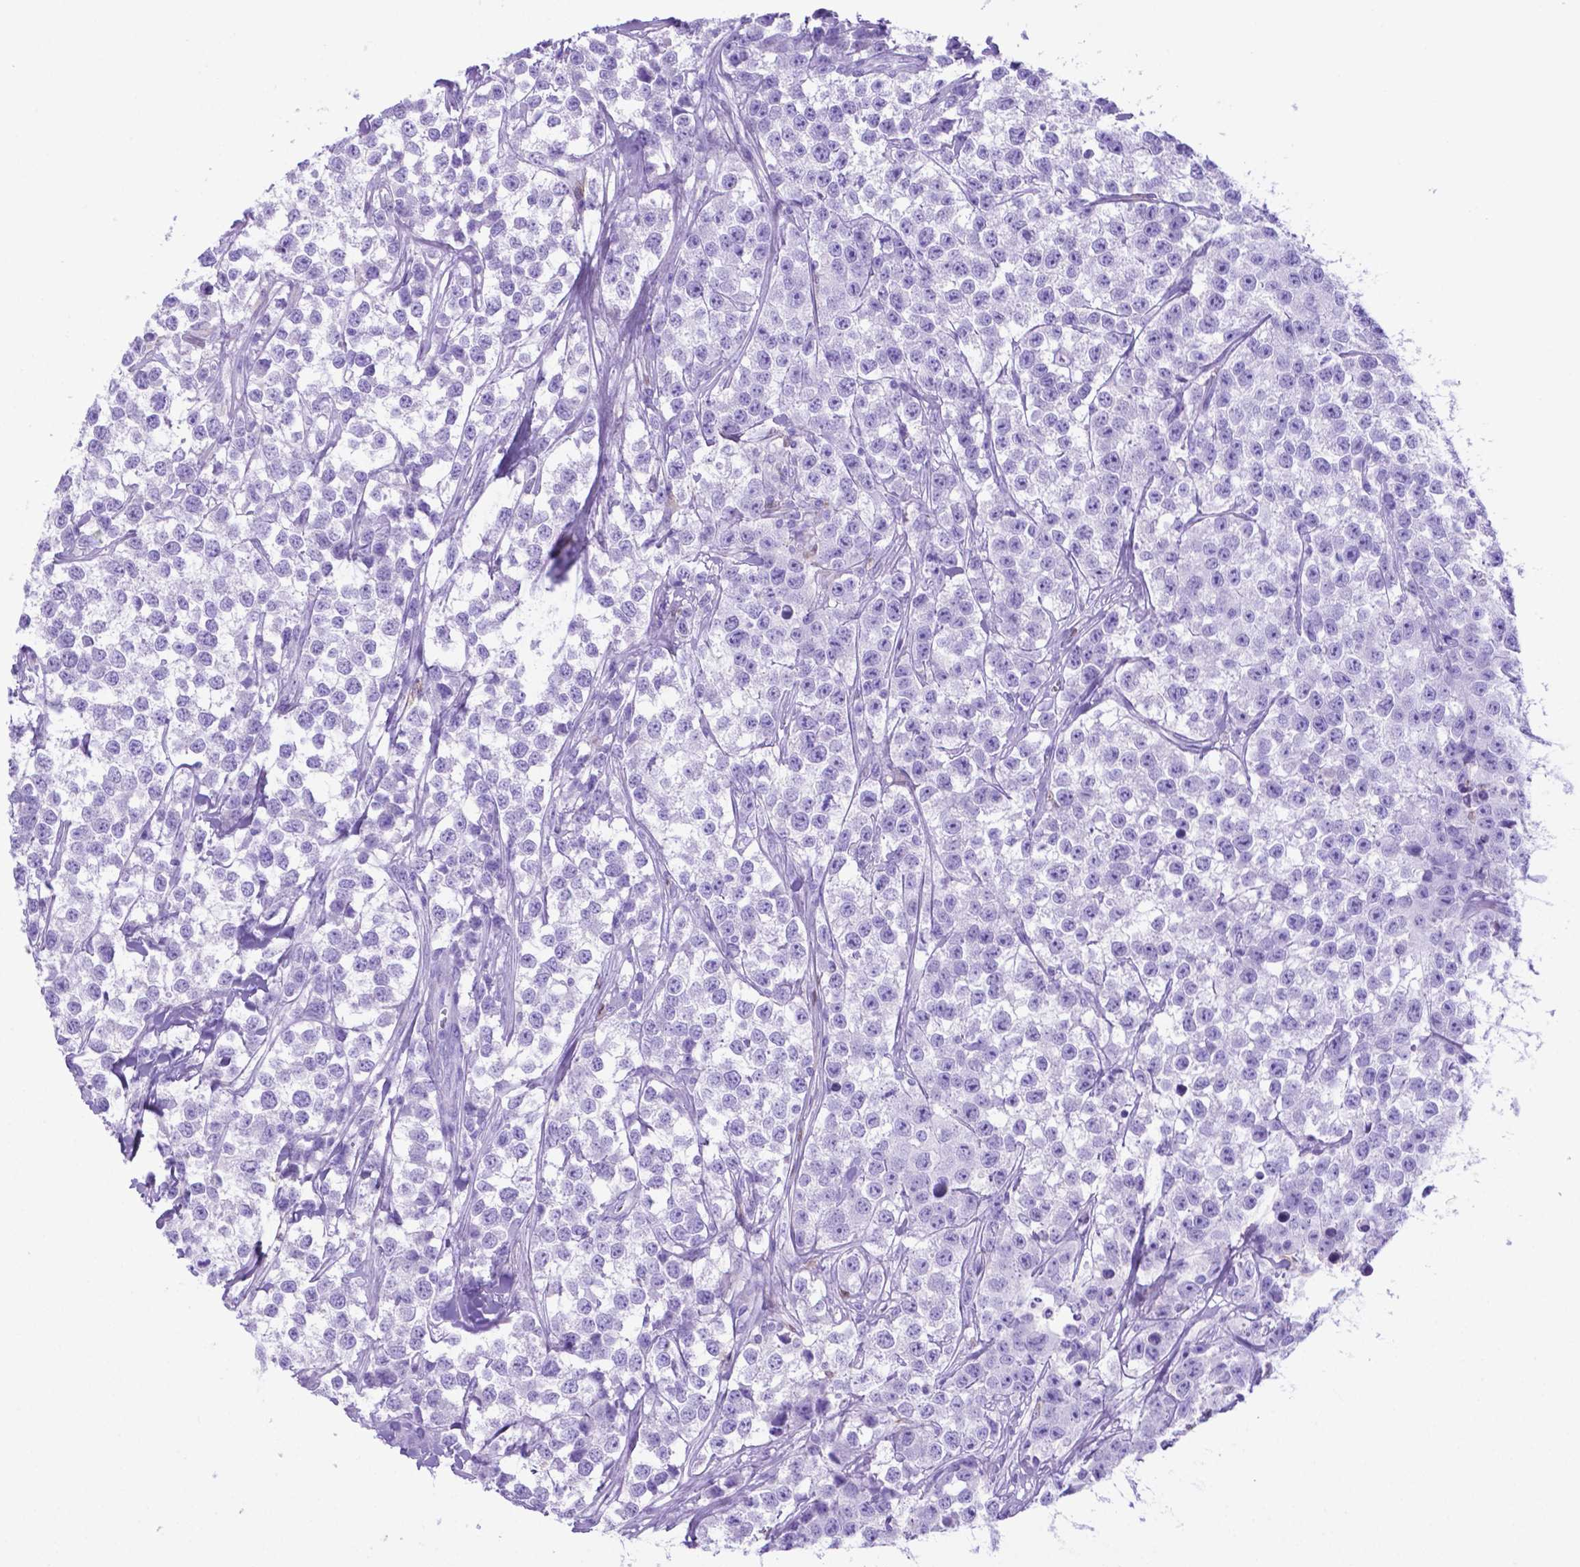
{"staining": {"intensity": "negative", "quantity": "none", "location": "none"}, "tissue": "testis cancer", "cell_type": "Tumor cells", "image_type": "cancer", "snomed": [{"axis": "morphology", "description": "Seminoma, NOS"}, {"axis": "topography", "description": "Testis"}], "caption": "Tumor cells are negative for protein expression in human testis cancer (seminoma).", "gene": "LZTR1", "patient": {"sex": "male", "age": 59}}